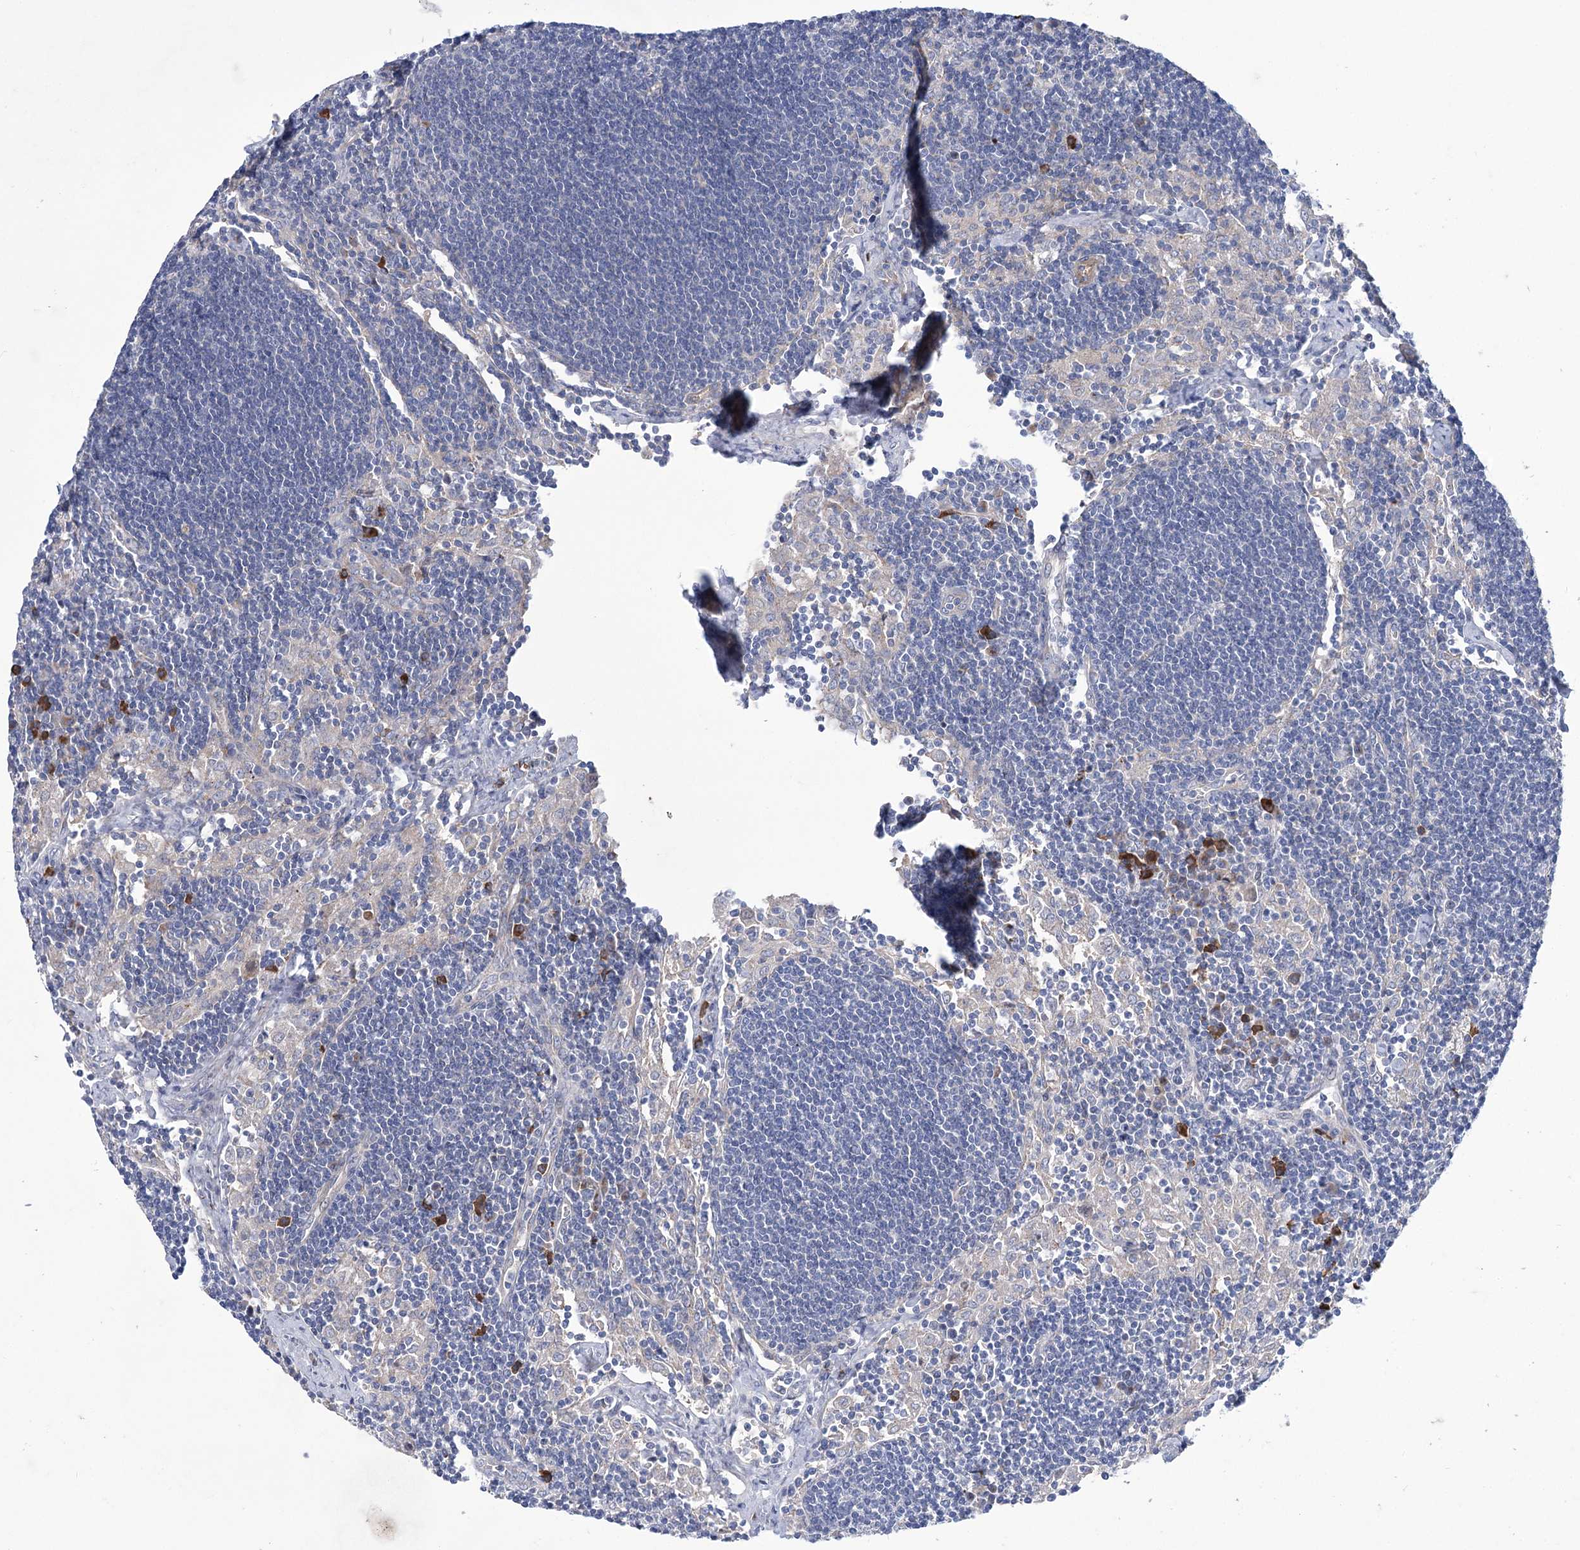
{"staining": {"intensity": "negative", "quantity": "none", "location": "none"}, "tissue": "lymph node", "cell_type": "Germinal center cells", "image_type": "normal", "snomed": [{"axis": "morphology", "description": "Normal tissue, NOS"}, {"axis": "topography", "description": "Lymph node"}], "caption": "Immunohistochemistry (IHC) histopathology image of normal human lymph node stained for a protein (brown), which shows no positivity in germinal center cells. The staining is performed using DAB (3,3'-diaminobenzidine) brown chromogen with nuclei counter-stained in using hematoxylin.", "gene": "CEP164", "patient": {"sex": "male", "age": 24}}